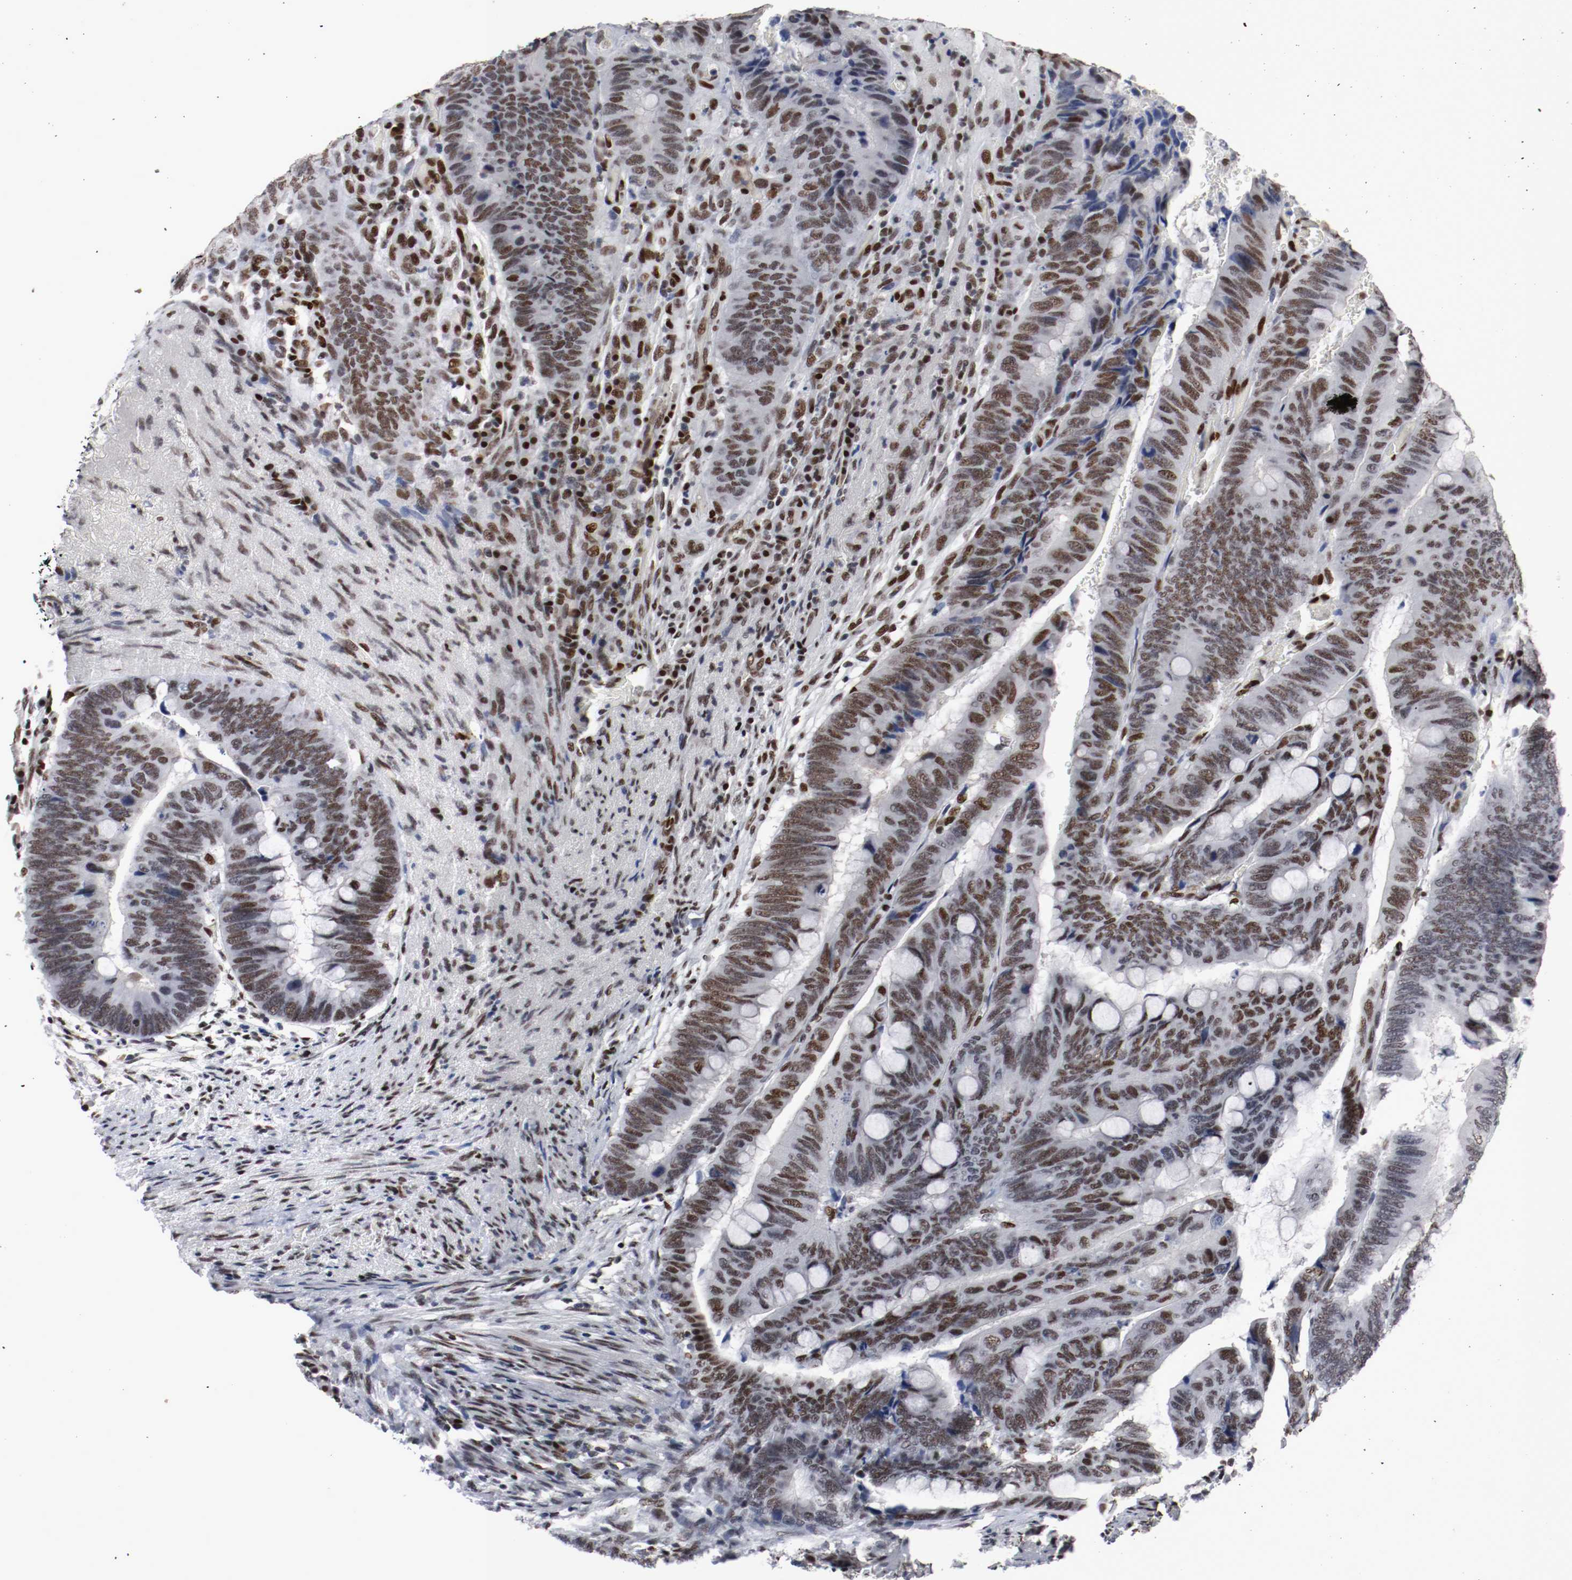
{"staining": {"intensity": "moderate", "quantity": ">75%", "location": "nuclear"}, "tissue": "colorectal cancer", "cell_type": "Tumor cells", "image_type": "cancer", "snomed": [{"axis": "morphology", "description": "Normal tissue, NOS"}, {"axis": "morphology", "description": "Adenocarcinoma, NOS"}, {"axis": "topography", "description": "Rectum"}, {"axis": "topography", "description": "Peripheral nerve tissue"}], "caption": "This is an image of immunohistochemistry (IHC) staining of adenocarcinoma (colorectal), which shows moderate positivity in the nuclear of tumor cells.", "gene": "MEF2D", "patient": {"sex": "male", "age": 92}}